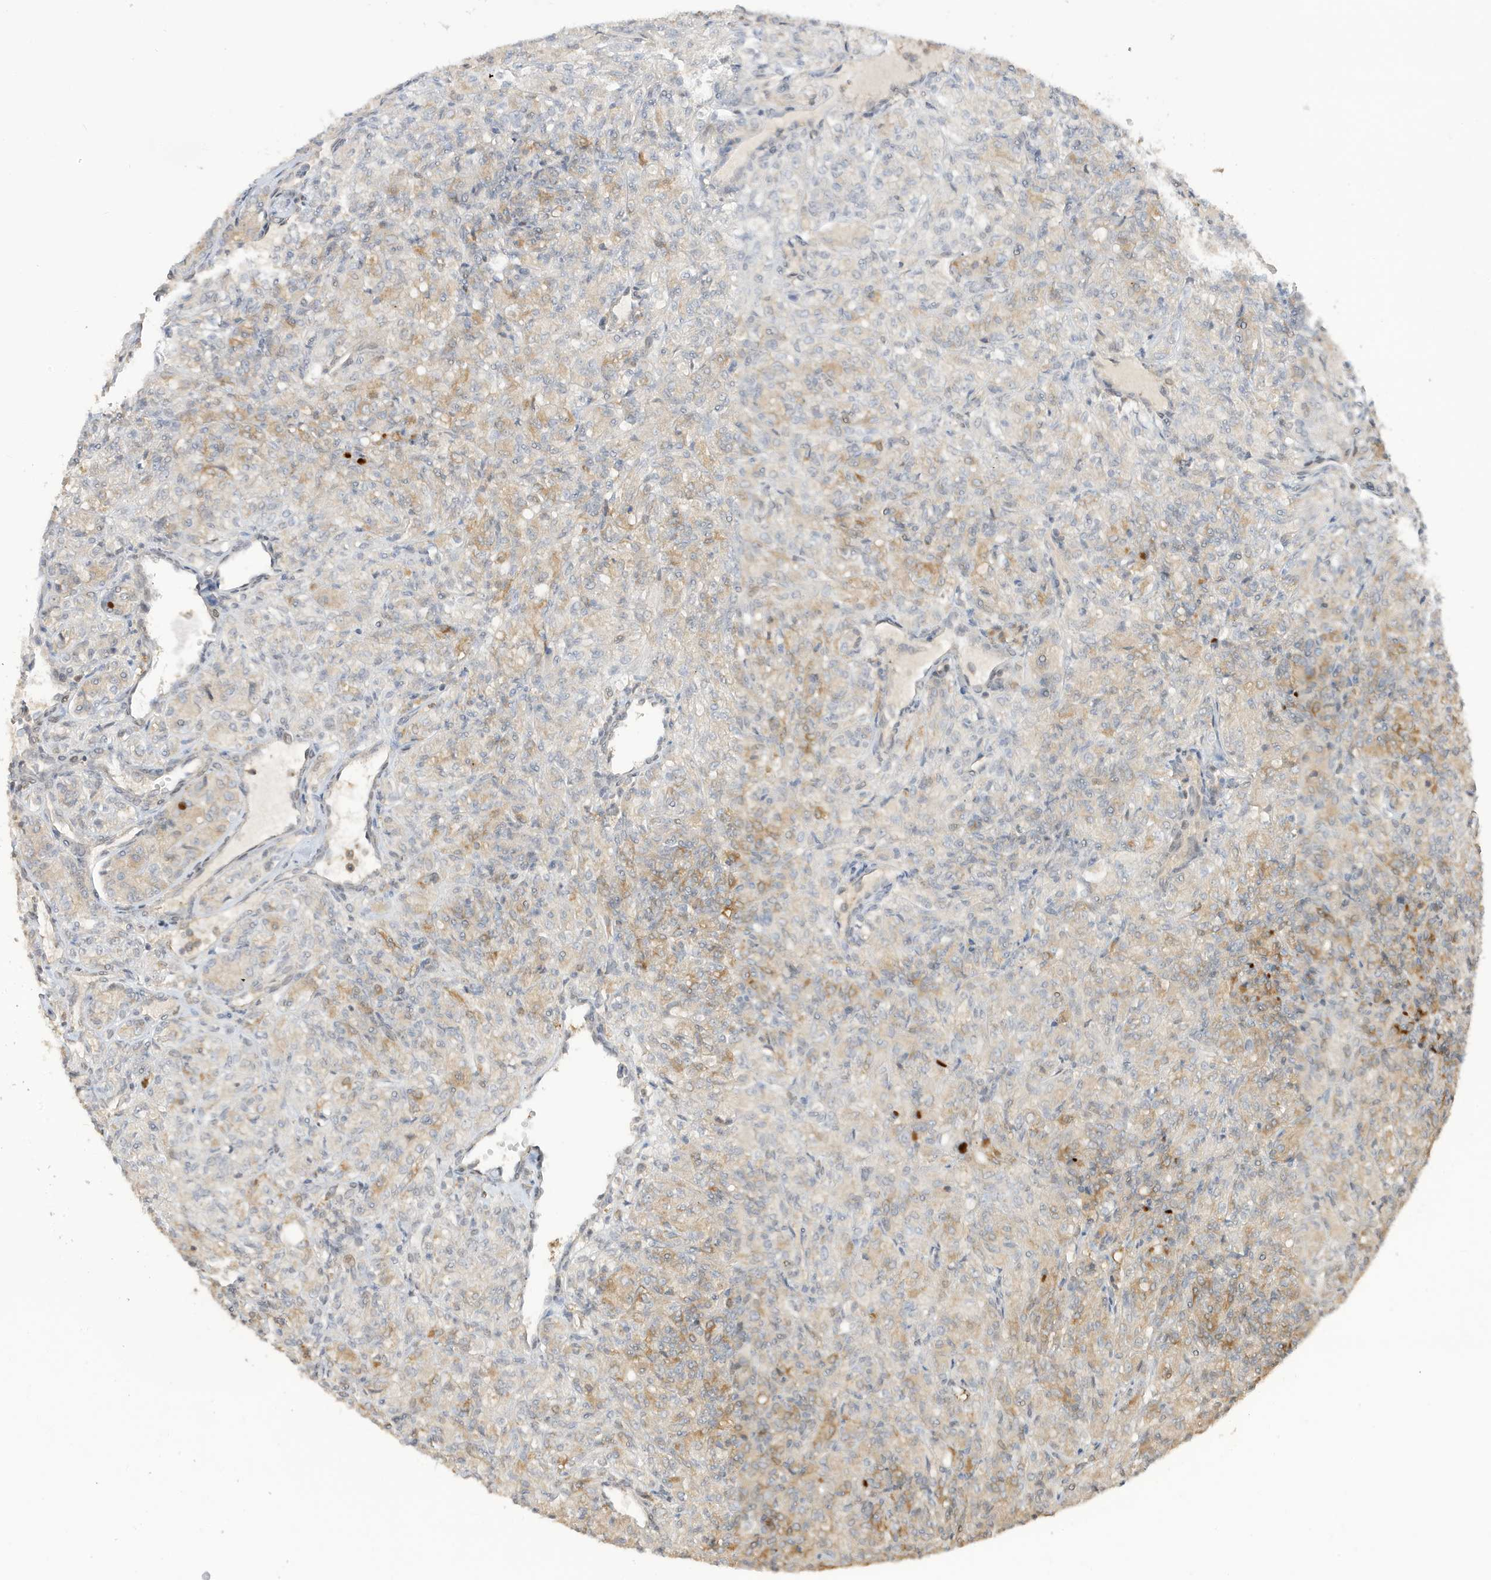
{"staining": {"intensity": "moderate", "quantity": "<25%", "location": "cytoplasmic/membranous"}, "tissue": "renal cancer", "cell_type": "Tumor cells", "image_type": "cancer", "snomed": [{"axis": "morphology", "description": "Adenocarcinoma, NOS"}, {"axis": "topography", "description": "Kidney"}], "caption": "Human renal adenocarcinoma stained for a protein (brown) exhibits moderate cytoplasmic/membranous positive staining in about <25% of tumor cells.", "gene": "TAB3", "patient": {"sex": "male", "age": 77}}